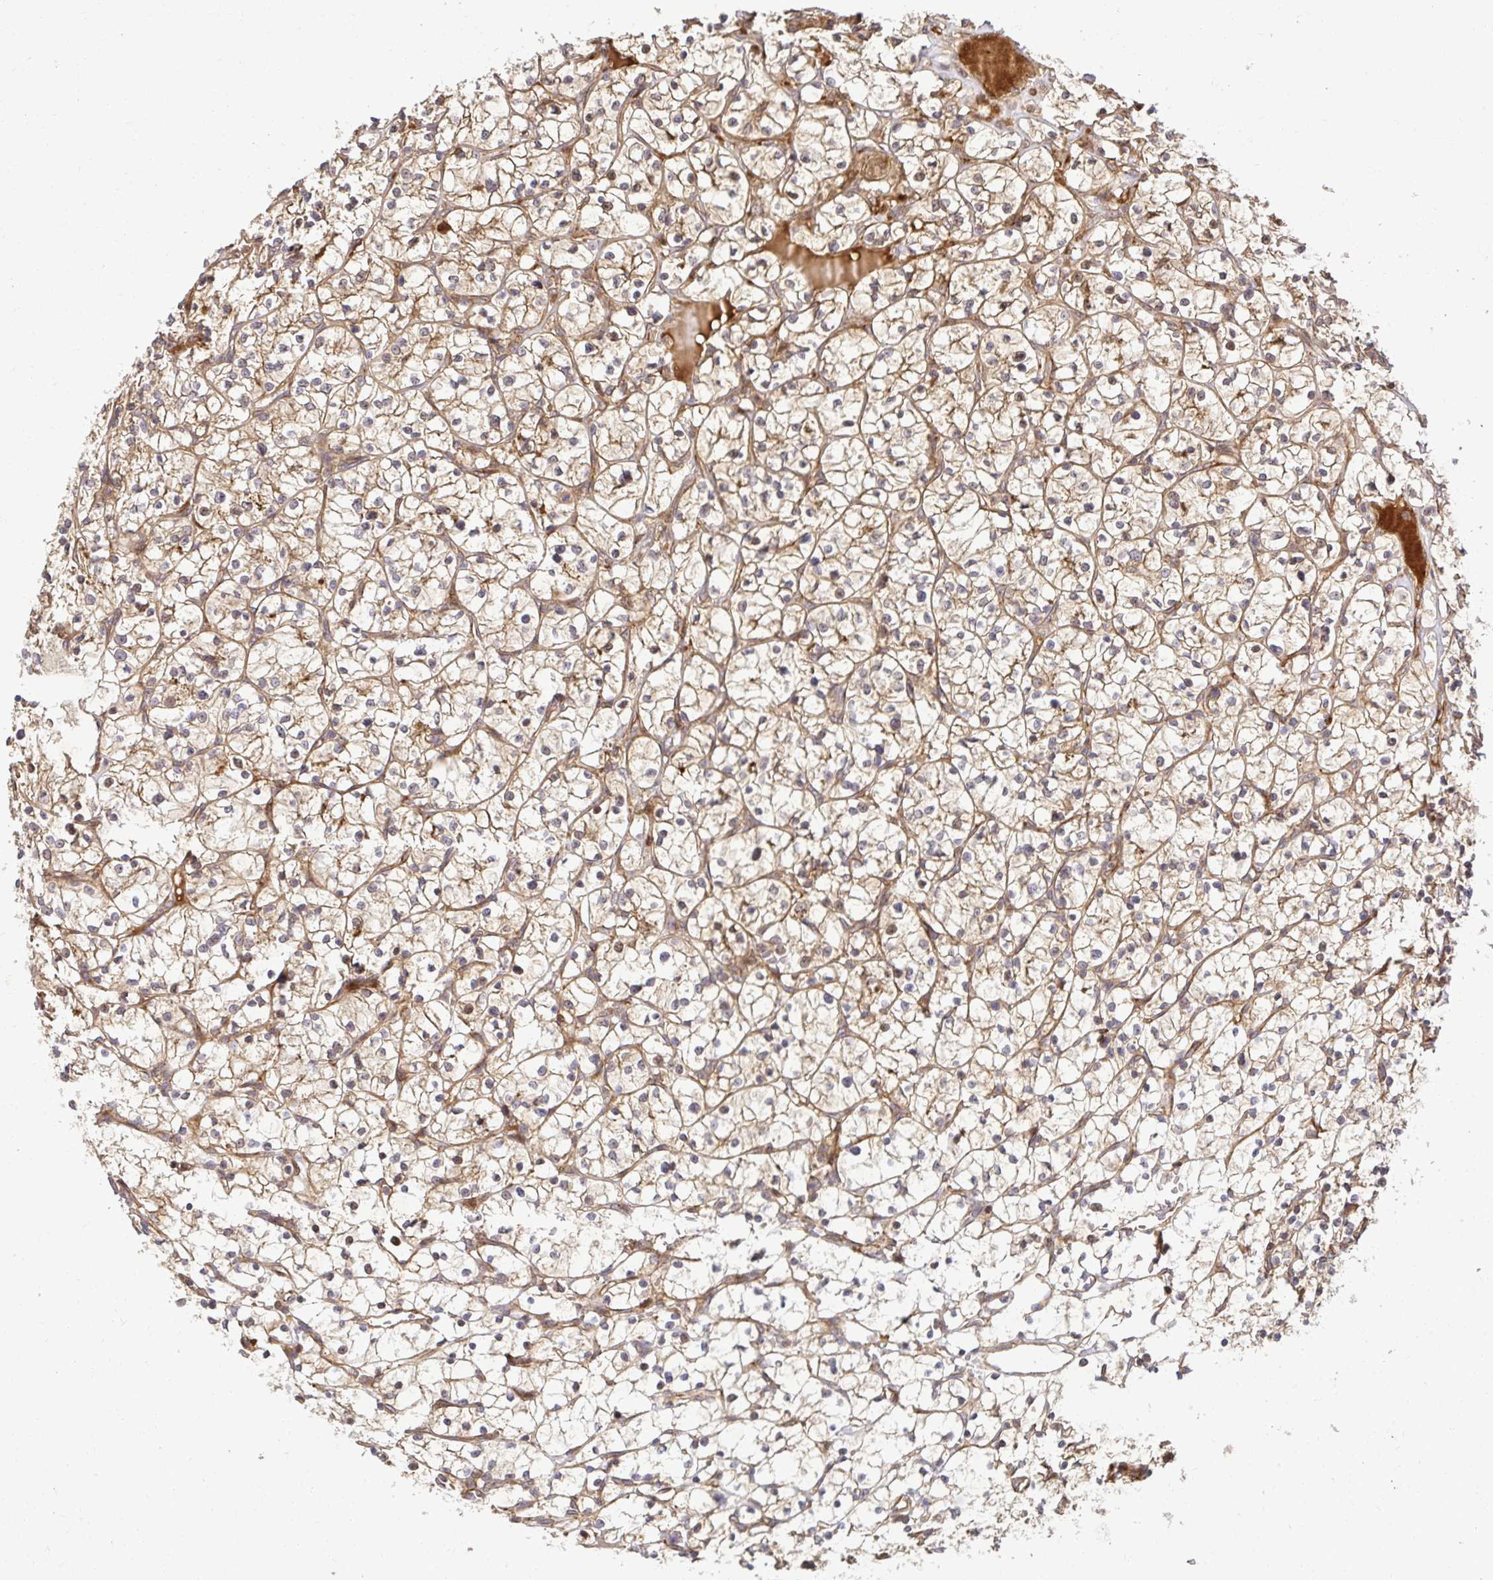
{"staining": {"intensity": "weak", "quantity": "<25%", "location": "cytoplasmic/membranous"}, "tissue": "renal cancer", "cell_type": "Tumor cells", "image_type": "cancer", "snomed": [{"axis": "morphology", "description": "Adenocarcinoma, NOS"}, {"axis": "topography", "description": "Kidney"}], "caption": "IHC photomicrograph of human renal cancer stained for a protein (brown), which displays no staining in tumor cells. (DAB immunohistochemistry (IHC) with hematoxylin counter stain).", "gene": "PSMA4", "patient": {"sex": "female", "age": 64}}